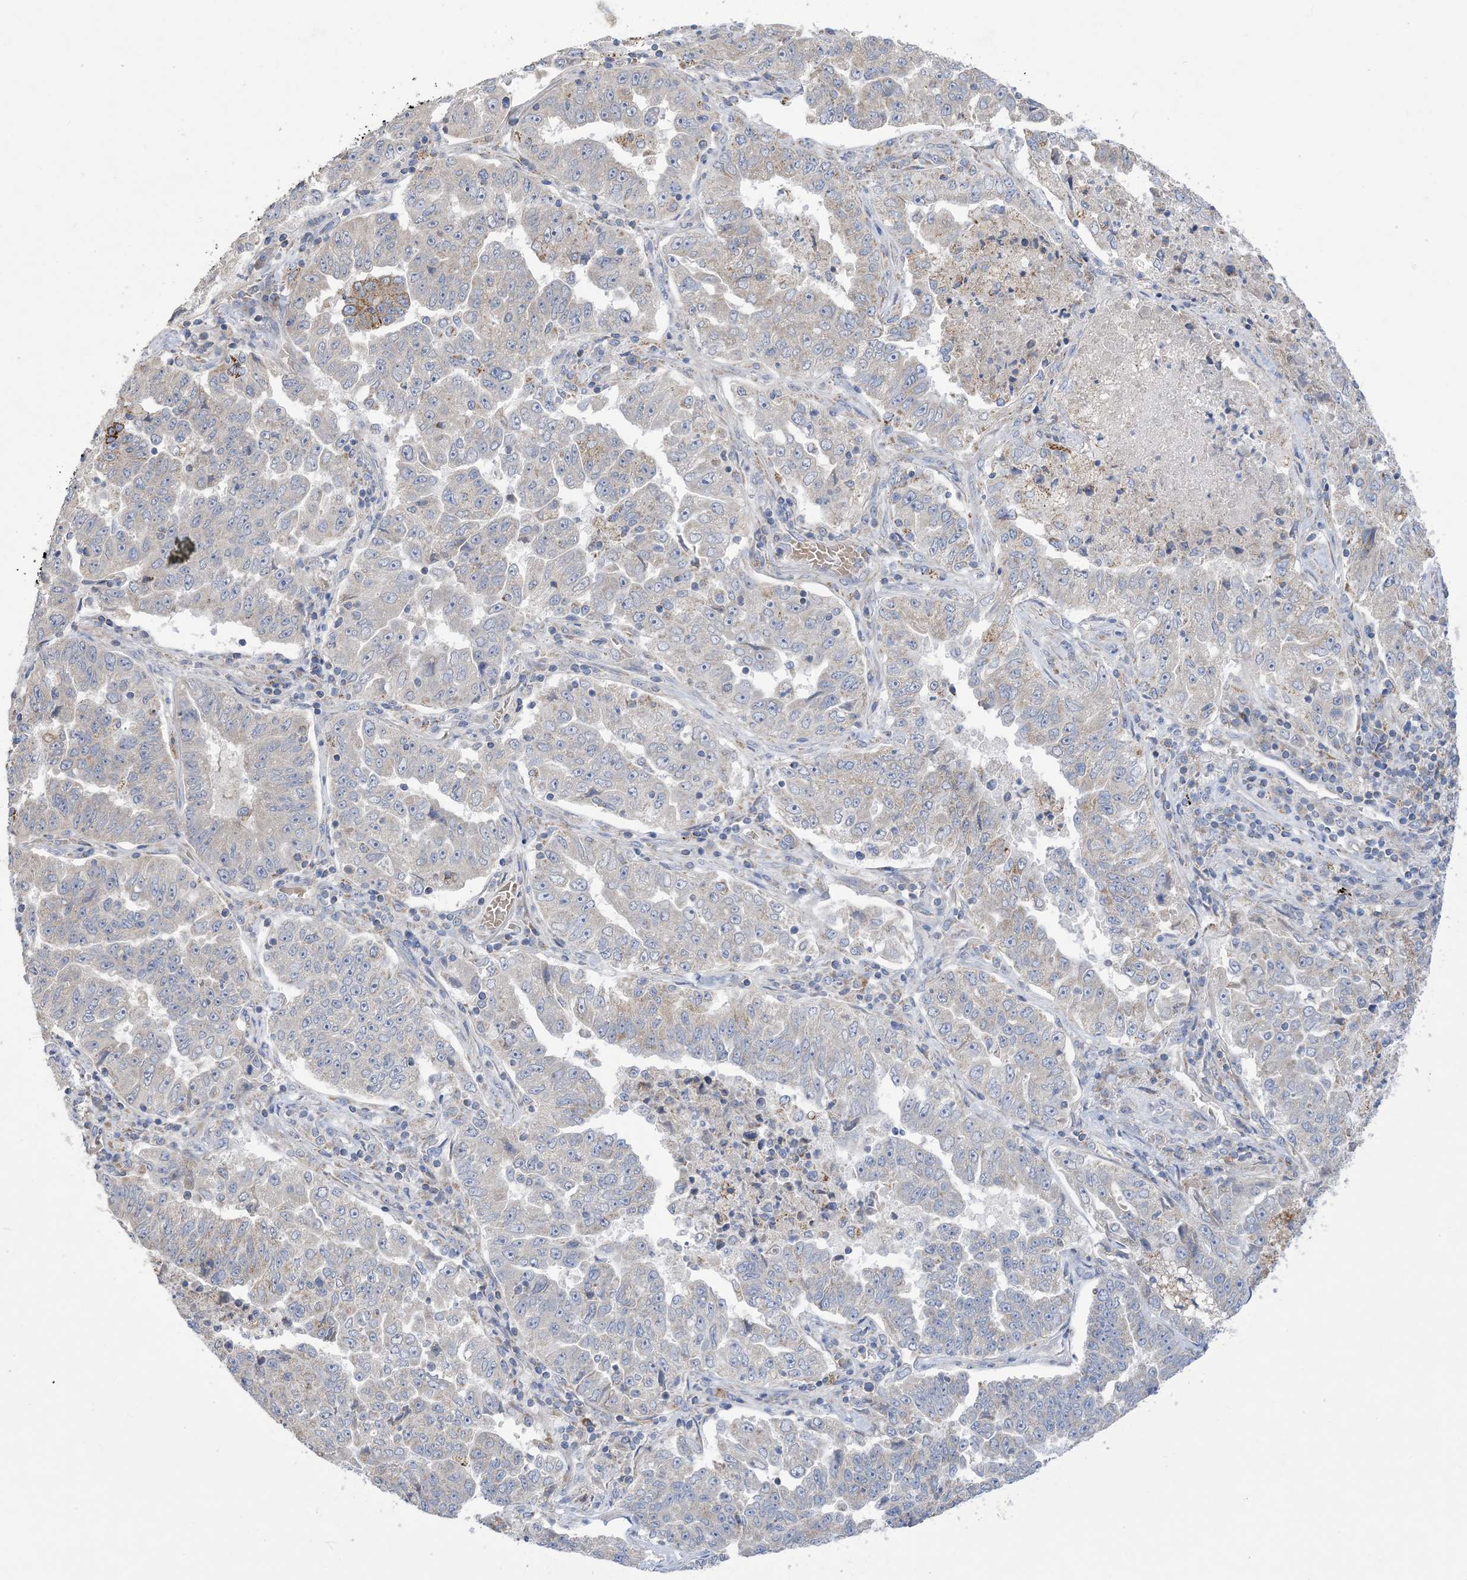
{"staining": {"intensity": "weak", "quantity": "<25%", "location": "cytoplasmic/membranous"}, "tissue": "lung cancer", "cell_type": "Tumor cells", "image_type": "cancer", "snomed": [{"axis": "morphology", "description": "Adenocarcinoma, NOS"}, {"axis": "topography", "description": "Lung"}], "caption": "Protein analysis of lung adenocarcinoma shows no significant expression in tumor cells.", "gene": "CLEC16A", "patient": {"sex": "female", "age": 51}}